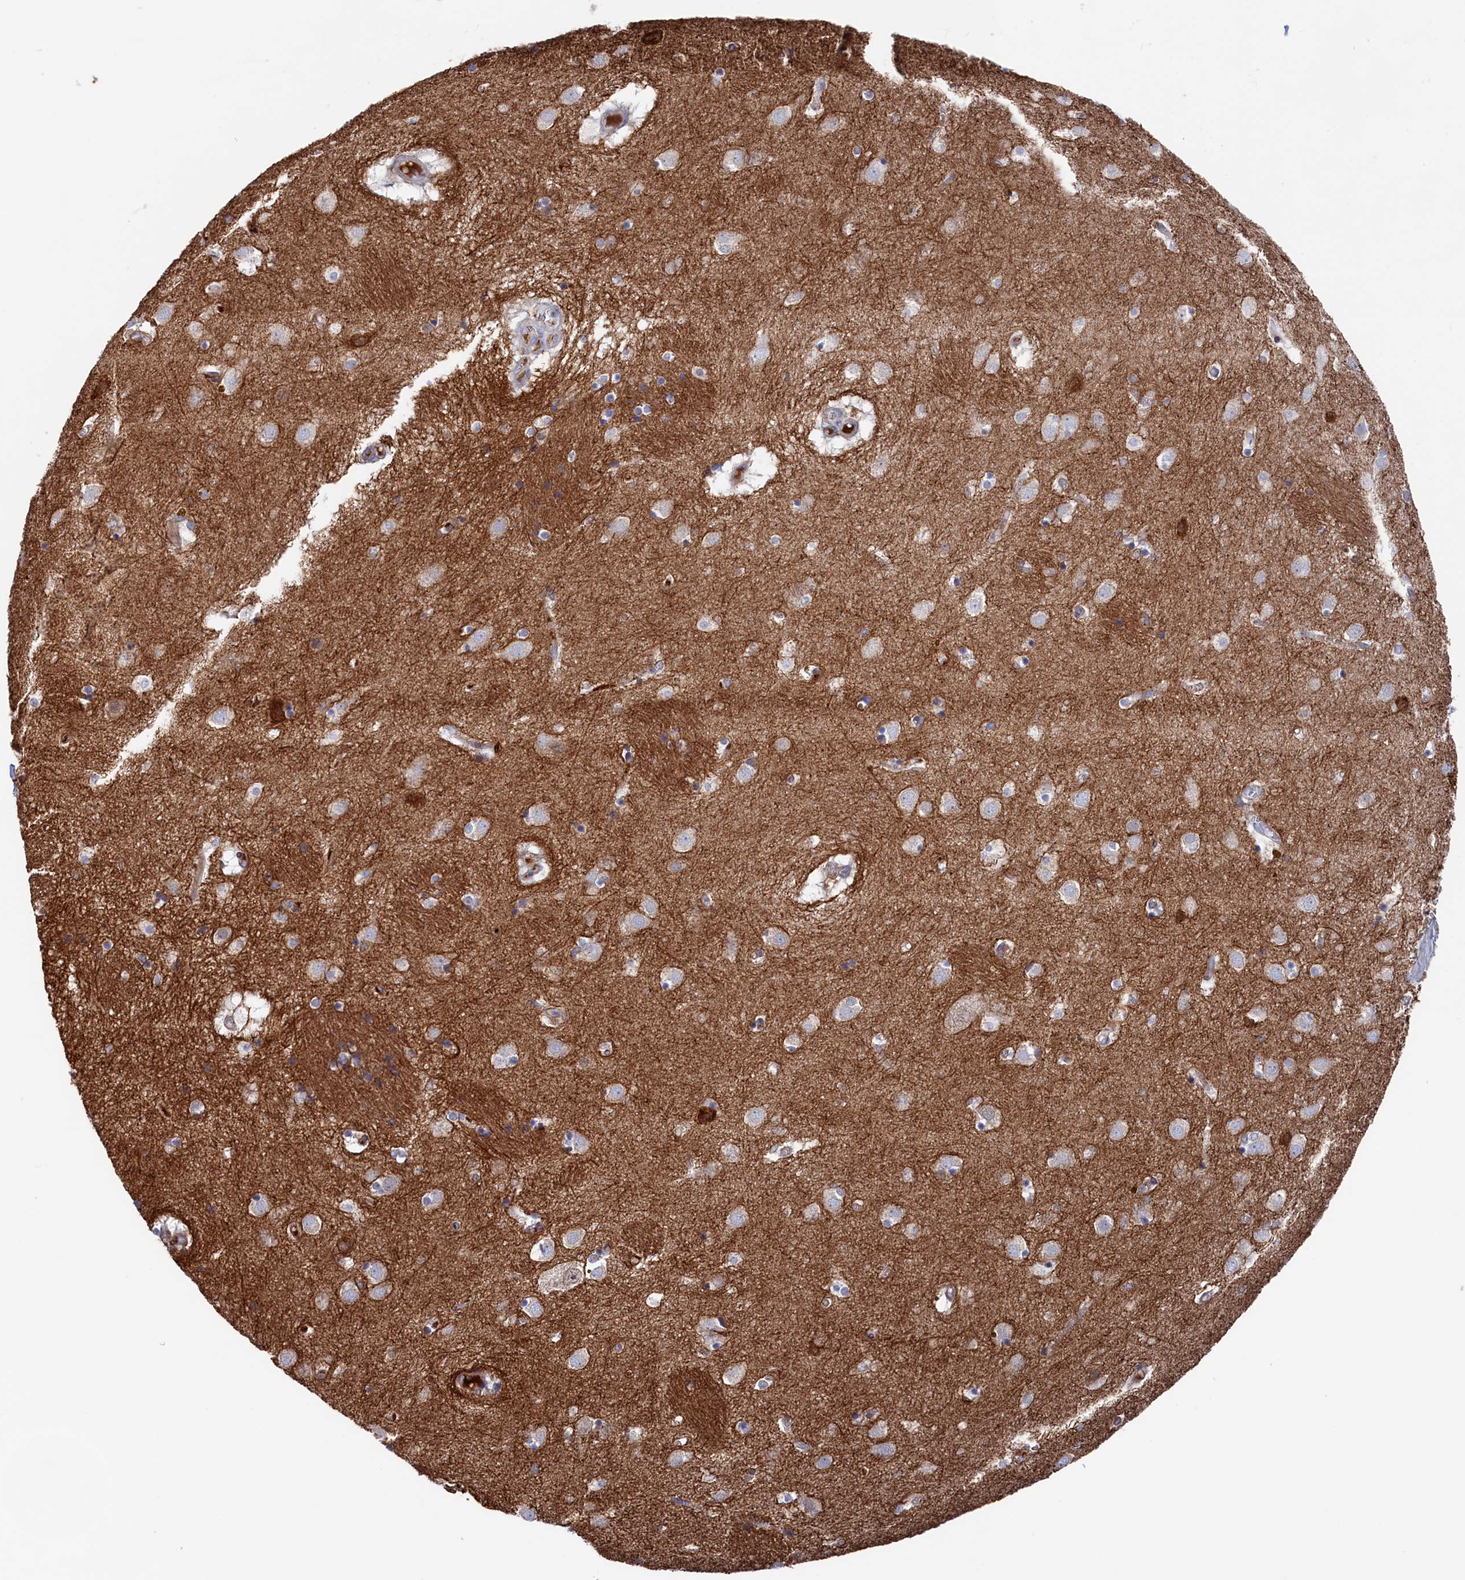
{"staining": {"intensity": "negative", "quantity": "none", "location": "none"}, "tissue": "caudate", "cell_type": "Glial cells", "image_type": "normal", "snomed": [{"axis": "morphology", "description": "Normal tissue, NOS"}, {"axis": "topography", "description": "Lateral ventricle wall"}], "caption": "This photomicrograph is of benign caudate stained with immunohistochemistry to label a protein in brown with the nuclei are counter-stained blue. There is no positivity in glial cells.", "gene": "C12orf73", "patient": {"sex": "male", "age": 70}}